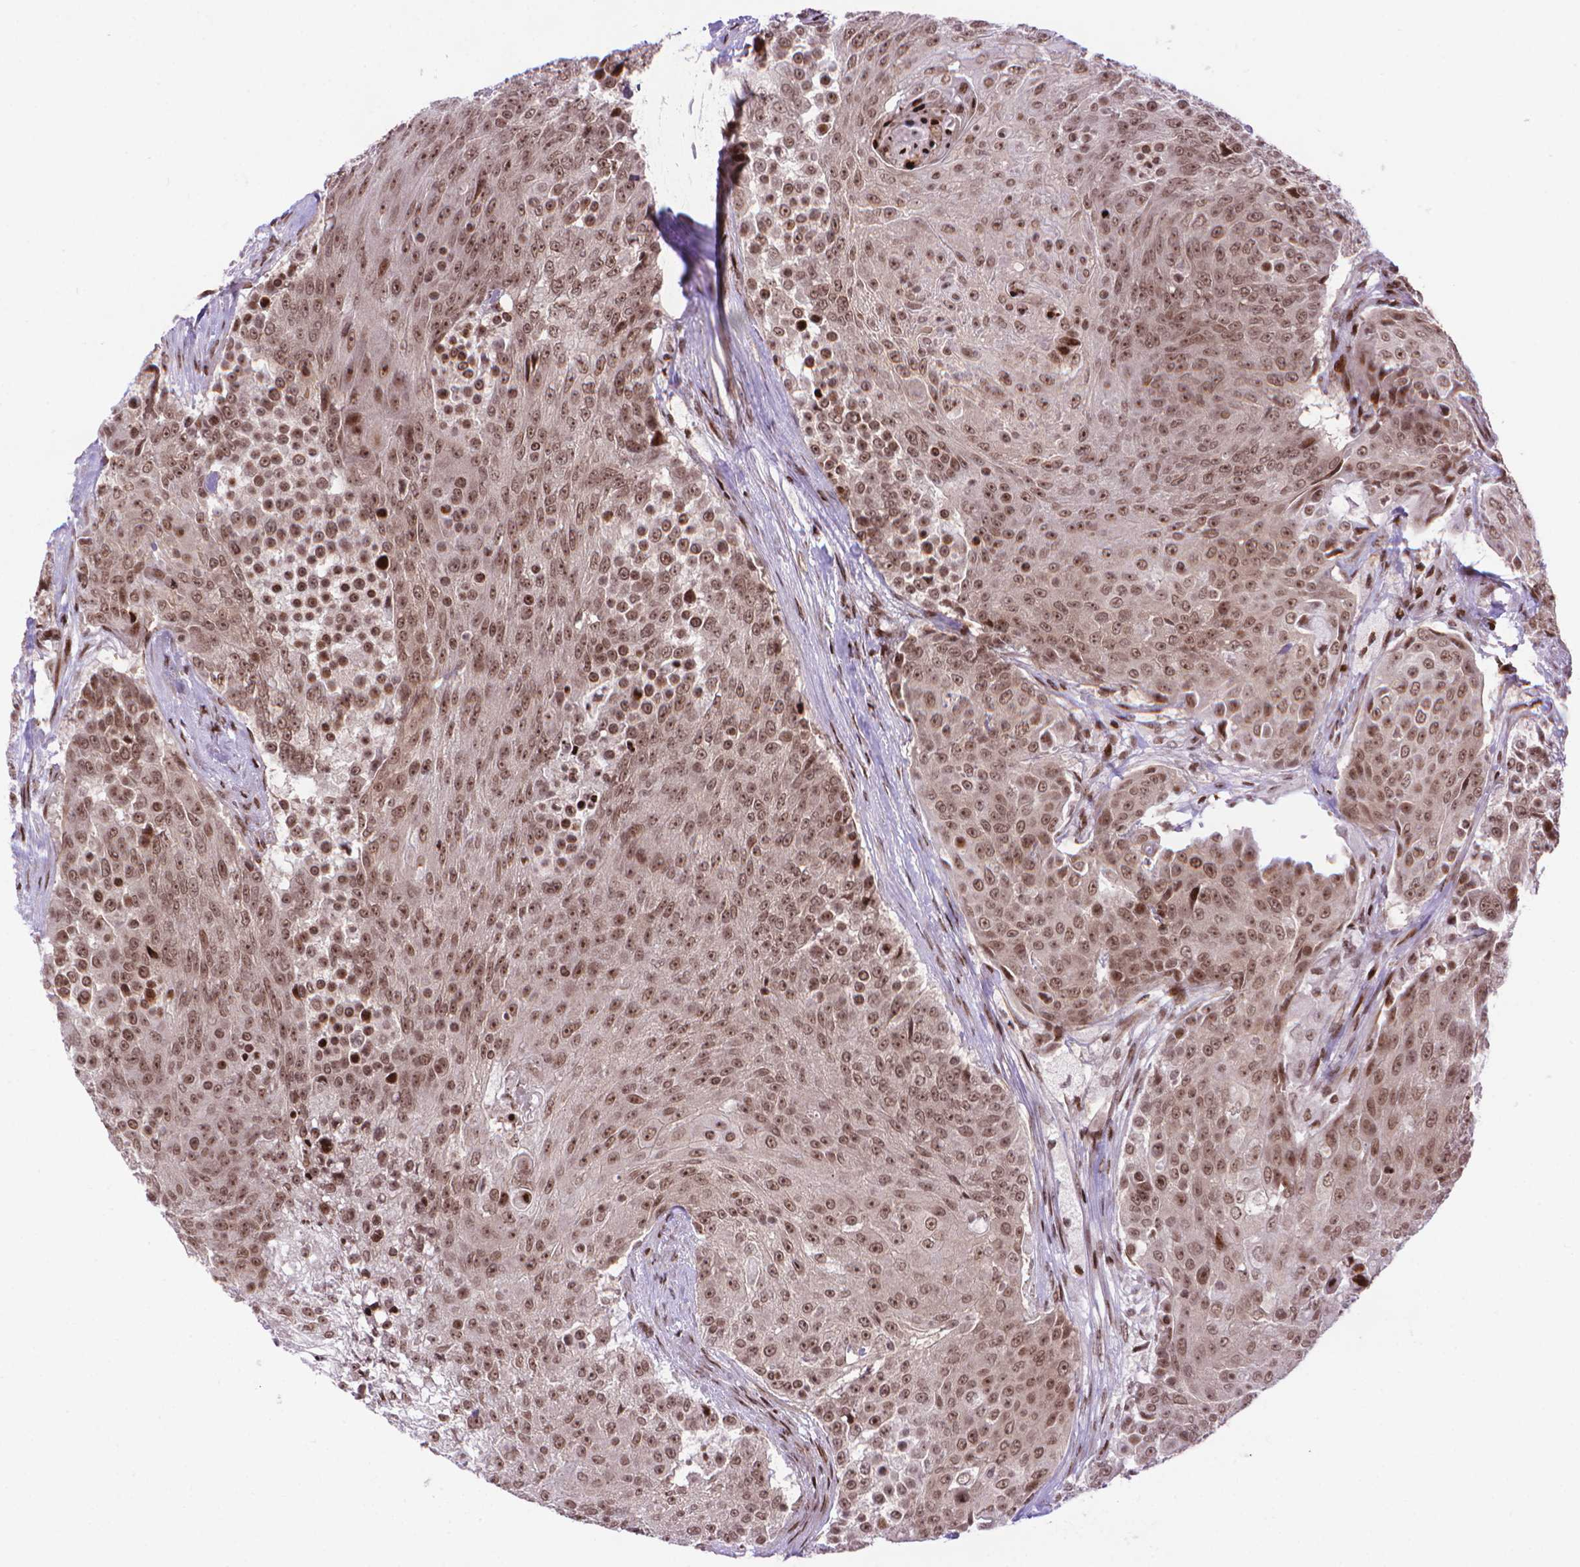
{"staining": {"intensity": "moderate", "quantity": ">75%", "location": "nuclear"}, "tissue": "urothelial cancer", "cell_type": "Tumor cells", "image_type": "cancer", "snomed": [{"axis": "morphology", "description": "Urothelial carcinoma, High grade"}, {"axis": "topography", "description": "Urinary bladder"}], "caption": "A medium amount of moderate nuclear positivity is identified in about >75% of tumor cells in urothelial cancer tissue.", "gene": "AMER1", "patient": {"sex": "female", "age": 63}}